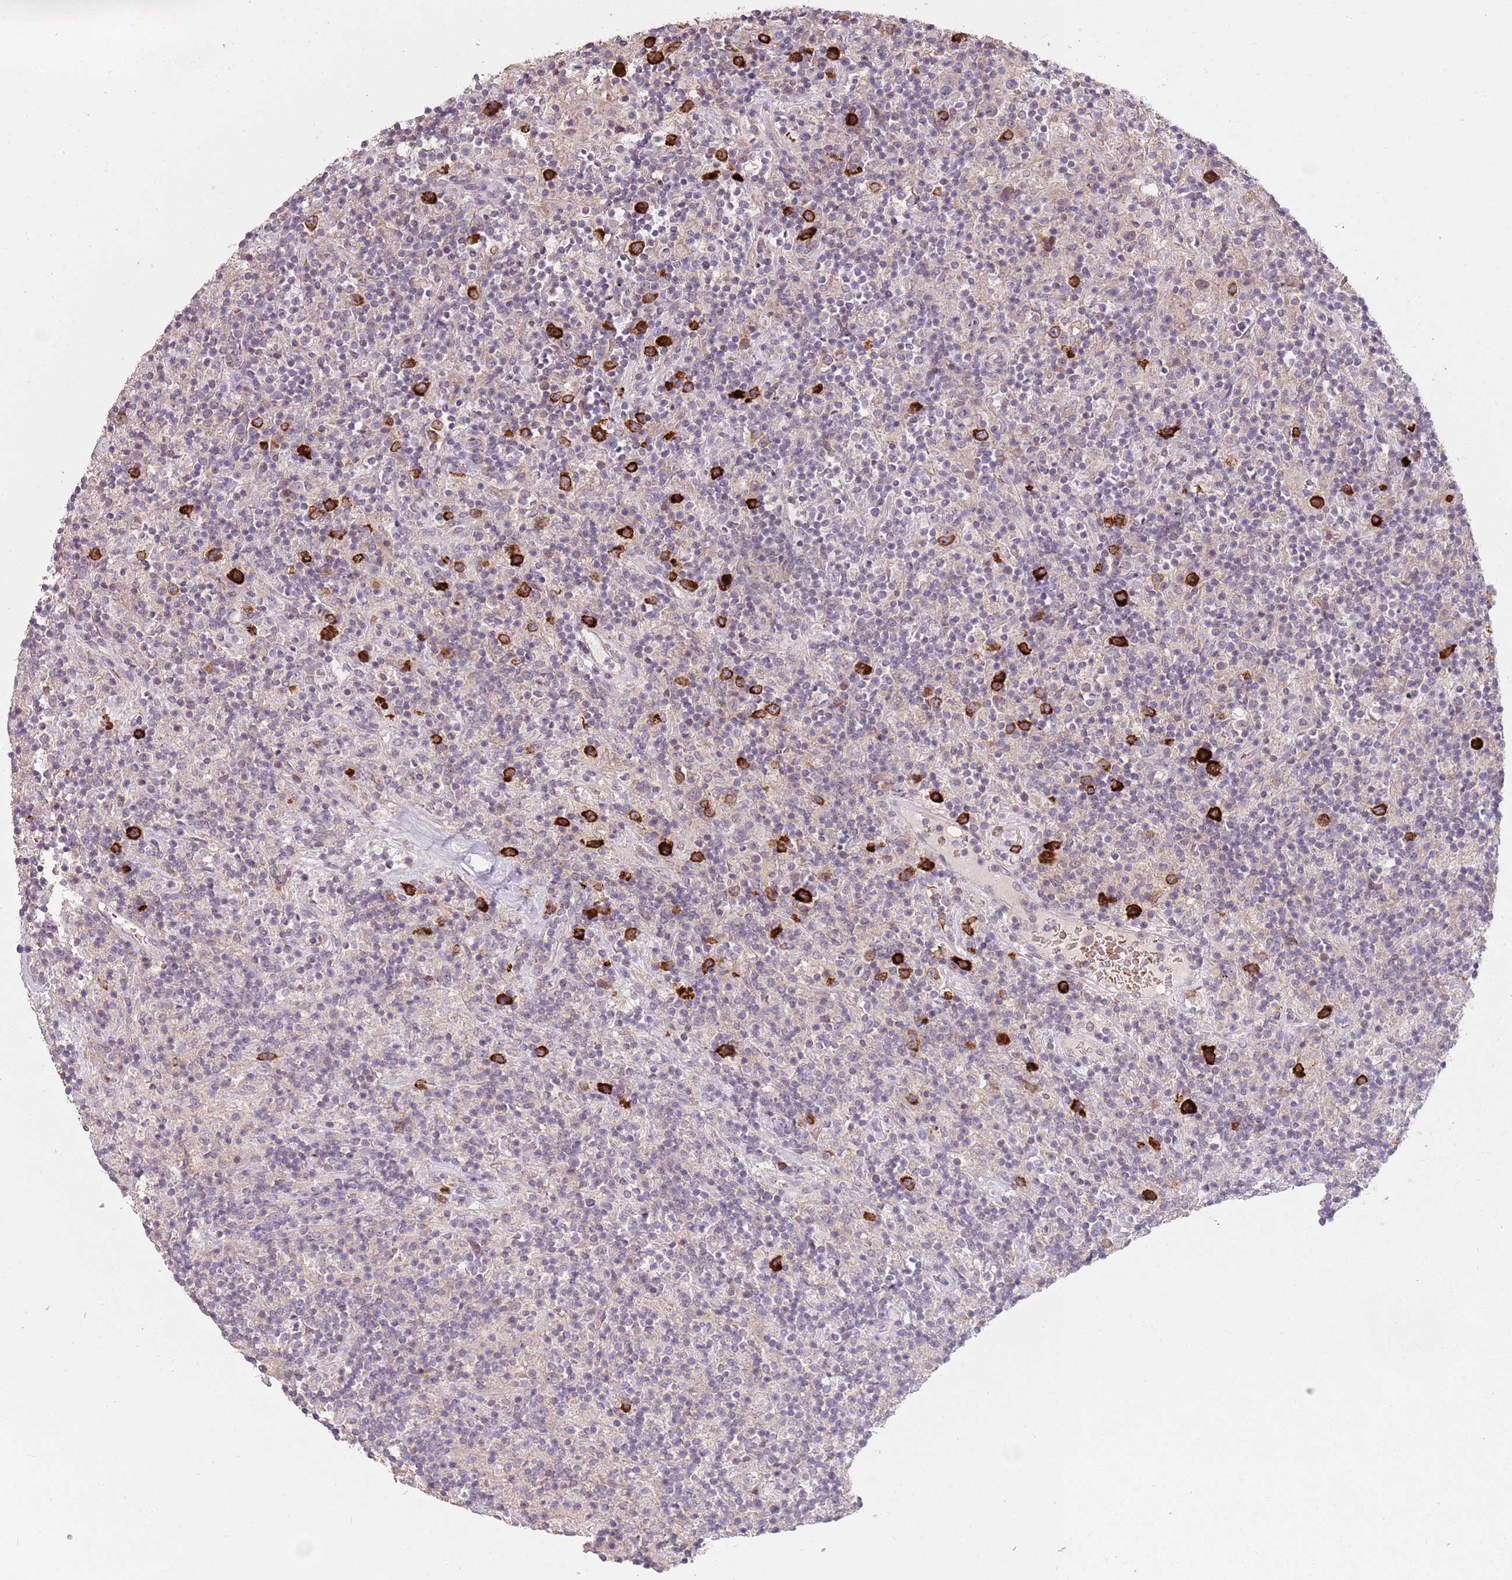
{"staining": {"intensity": "negative", "quantity": "none", "location": "none"}, "tissue": "lymphoma", "cell_type": "Tumor cells", "image_type": "cancer", "snomed": [{"axis": "morphology", "description": "Hodgkin's disease, NOS"}, {"axis": "topography", "description": "Lymph node"}], "caption": "Immunohistochemistry of human Hodgkin's disease reveals no staining in tumor cells. The staining was performed using DAB to visualize the protein expression in brown, while the nuclei were stained in blue with hematoxylin (Magnification: 20x).", "gene": "TEKT4", "patient": {"sex": "male", "age": 70}}